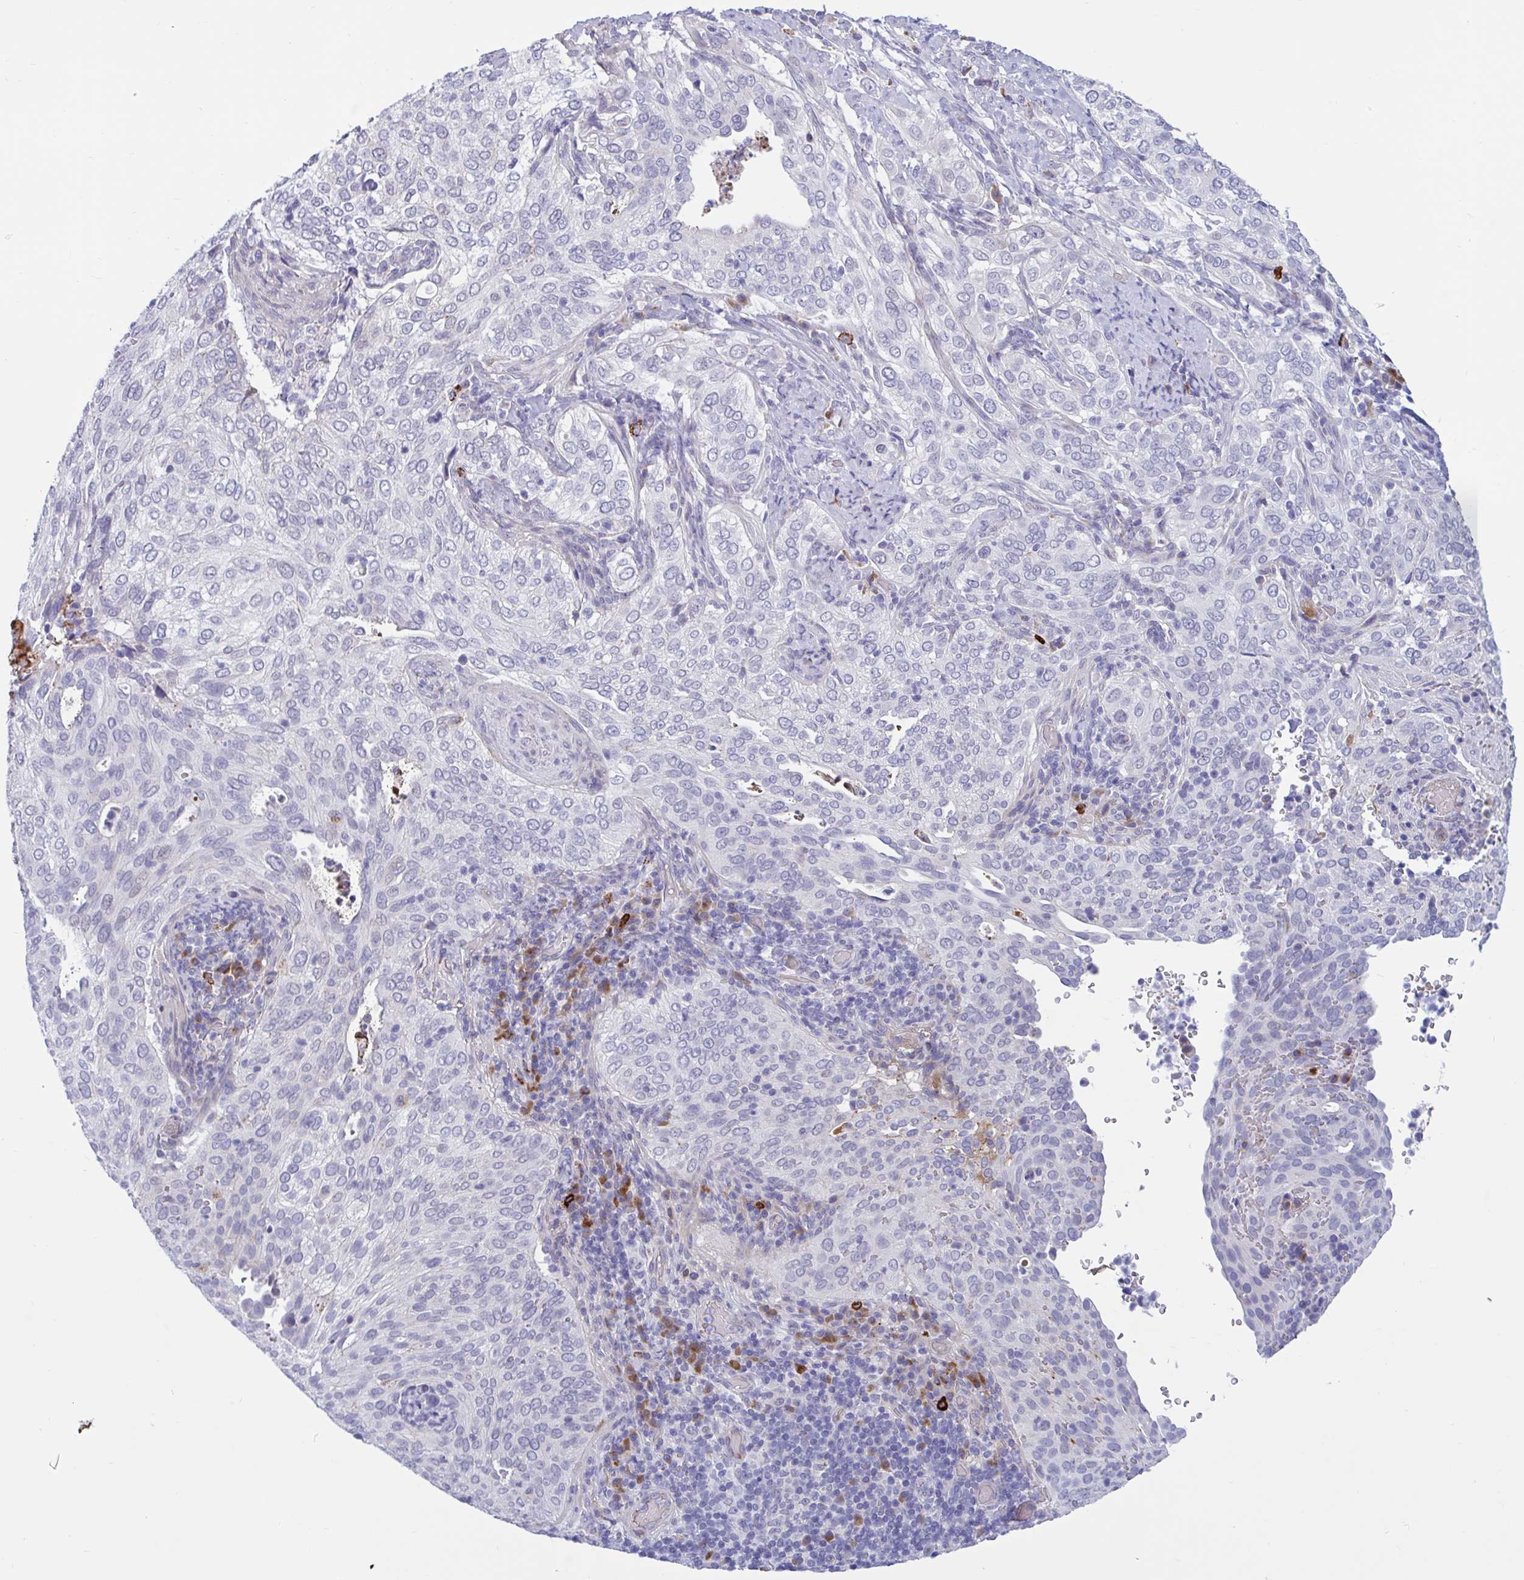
{"staining": {"intensity": "negative", "quantity": "none", "location": "none"}, "tissue": "cervical cancer", "cell_type": "Tumor cells", "image_type": "cancer", "snomed": [{"axis": "morphology", "description": "Squamous cell carcinoma, NOS"}, {"axis": "topography", "description": "Cervix"}], "caption": "A photomicrograph of cervical squamous cell carcinoma stained for a protein displays no brown staining in tumor cells.", "gene": "FAM219B", "patient": {"sex": "female", "age": 38}}